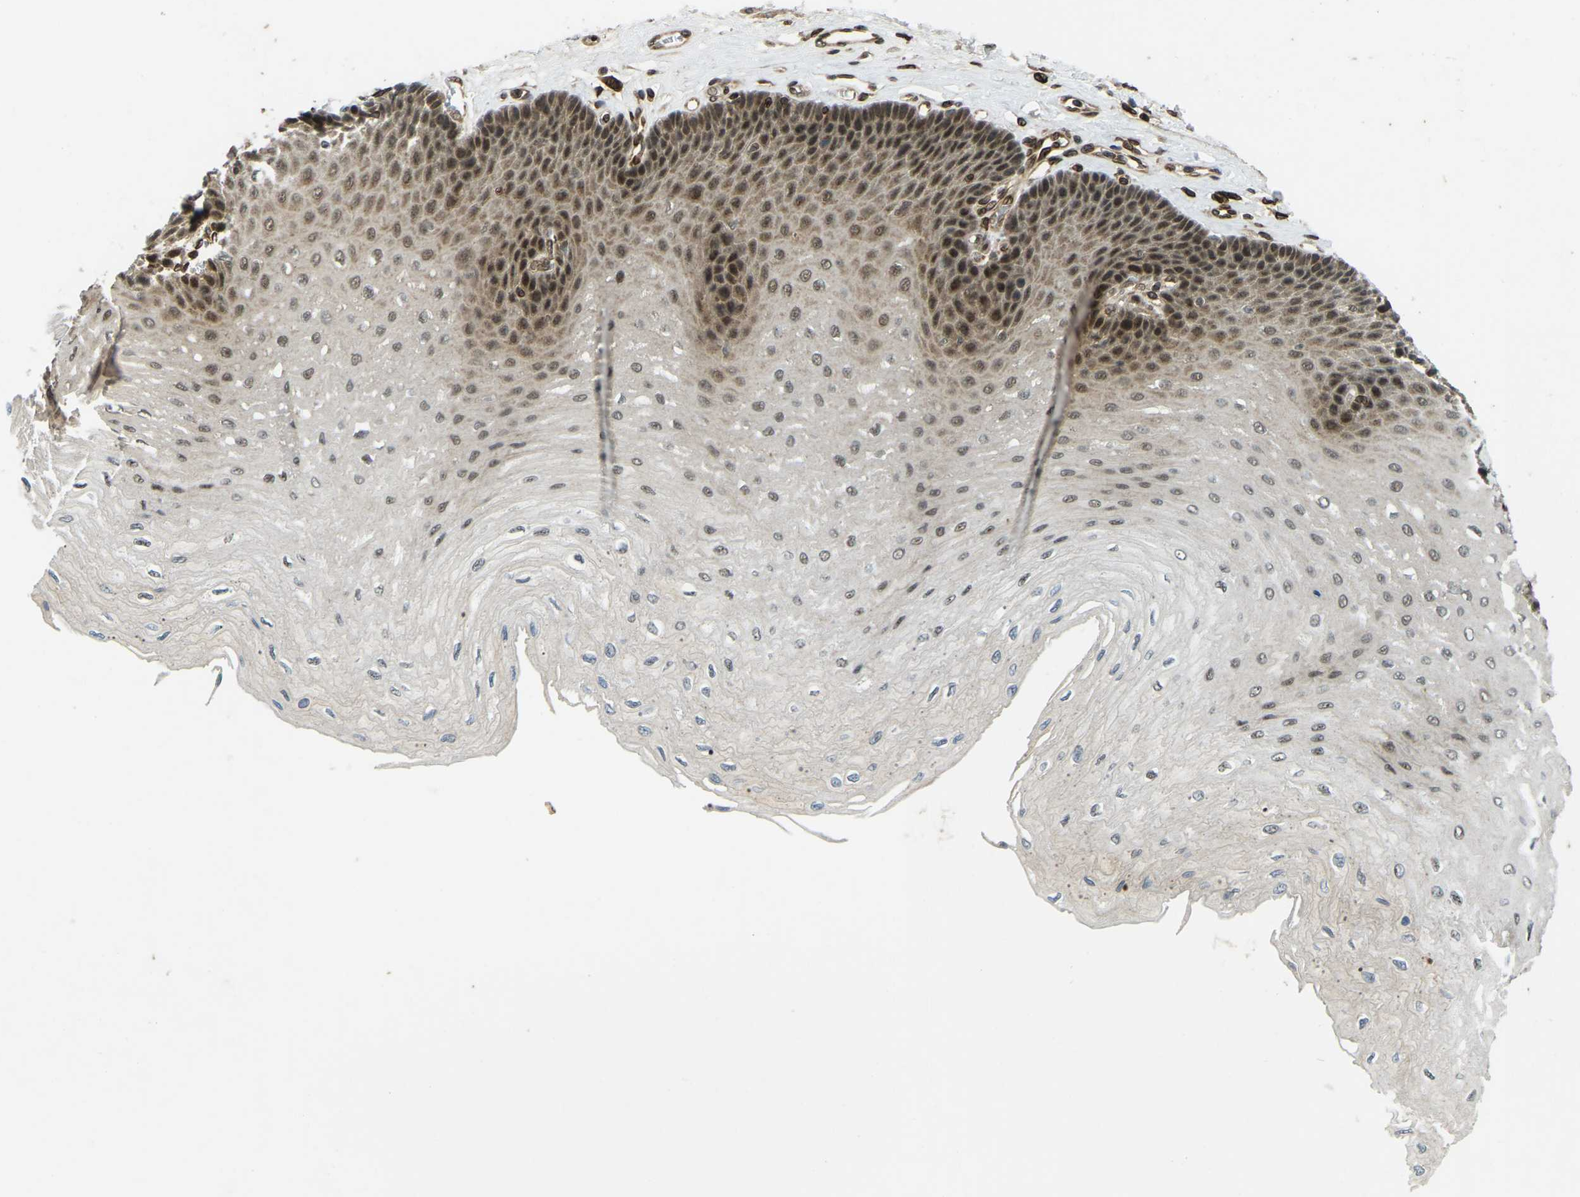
{"staining": {"intensity": "moderate", "quantity": "25%-75%", "location": "cytoplasmic/membranous,nuclear"}, "tissue": "esophagus", "cell_type": "Squamous epithelial cells", "image_type": "normal", "snomed": [{"axis": "morphology", "description": "Normal tissue, NOS"}, {"axis": "topography", "description": "Esophagus"}], "caption": "This photomicrograph shows immunohistochemistry staining of normal human esophagus, with medium moderate cytoplasmic/membranous,nuclear staining in approximately 25%-75% of squamous epithelial cells.", "gene": "SYNE1", "patient": {"sex": "female", "age": 72}}